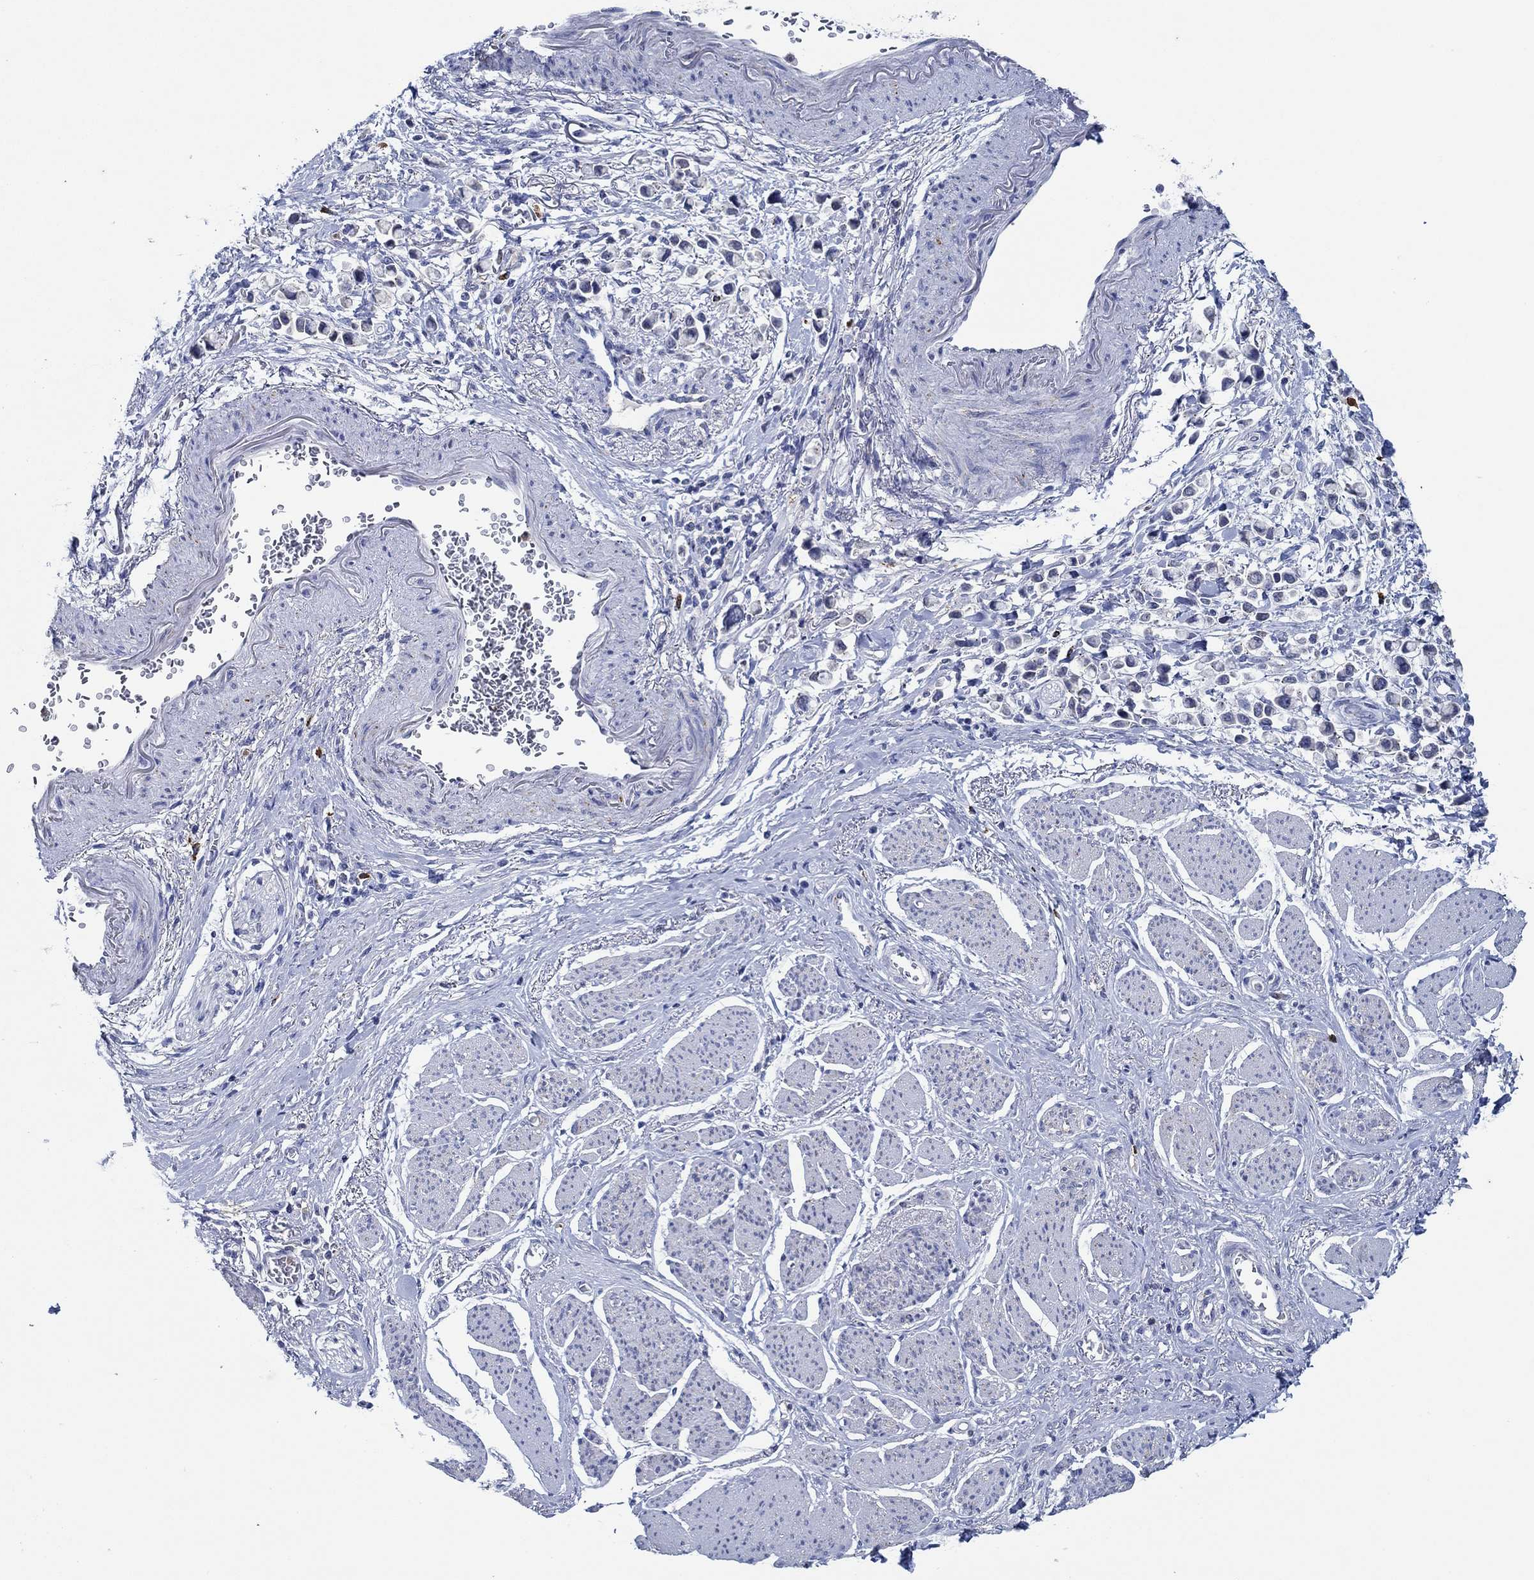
{"staining": {"intensity": "negative", "quantity": "none", "location": "none"}, "tissue": "stomach cancer", "cell_type": "Tumor cells", "image_type": "cancer", "snomed": [{"axis": "morphology", "description": "Adenocarcinoma, NOS"}, {"axis": "topography", "description": "Stomach"}], "caption": "This is an IHC image of human stomach adenocarcinoma. There is no staining in tumor cells.", "gene": "CPM", "patient": {"sex": "female", "age": 81}}